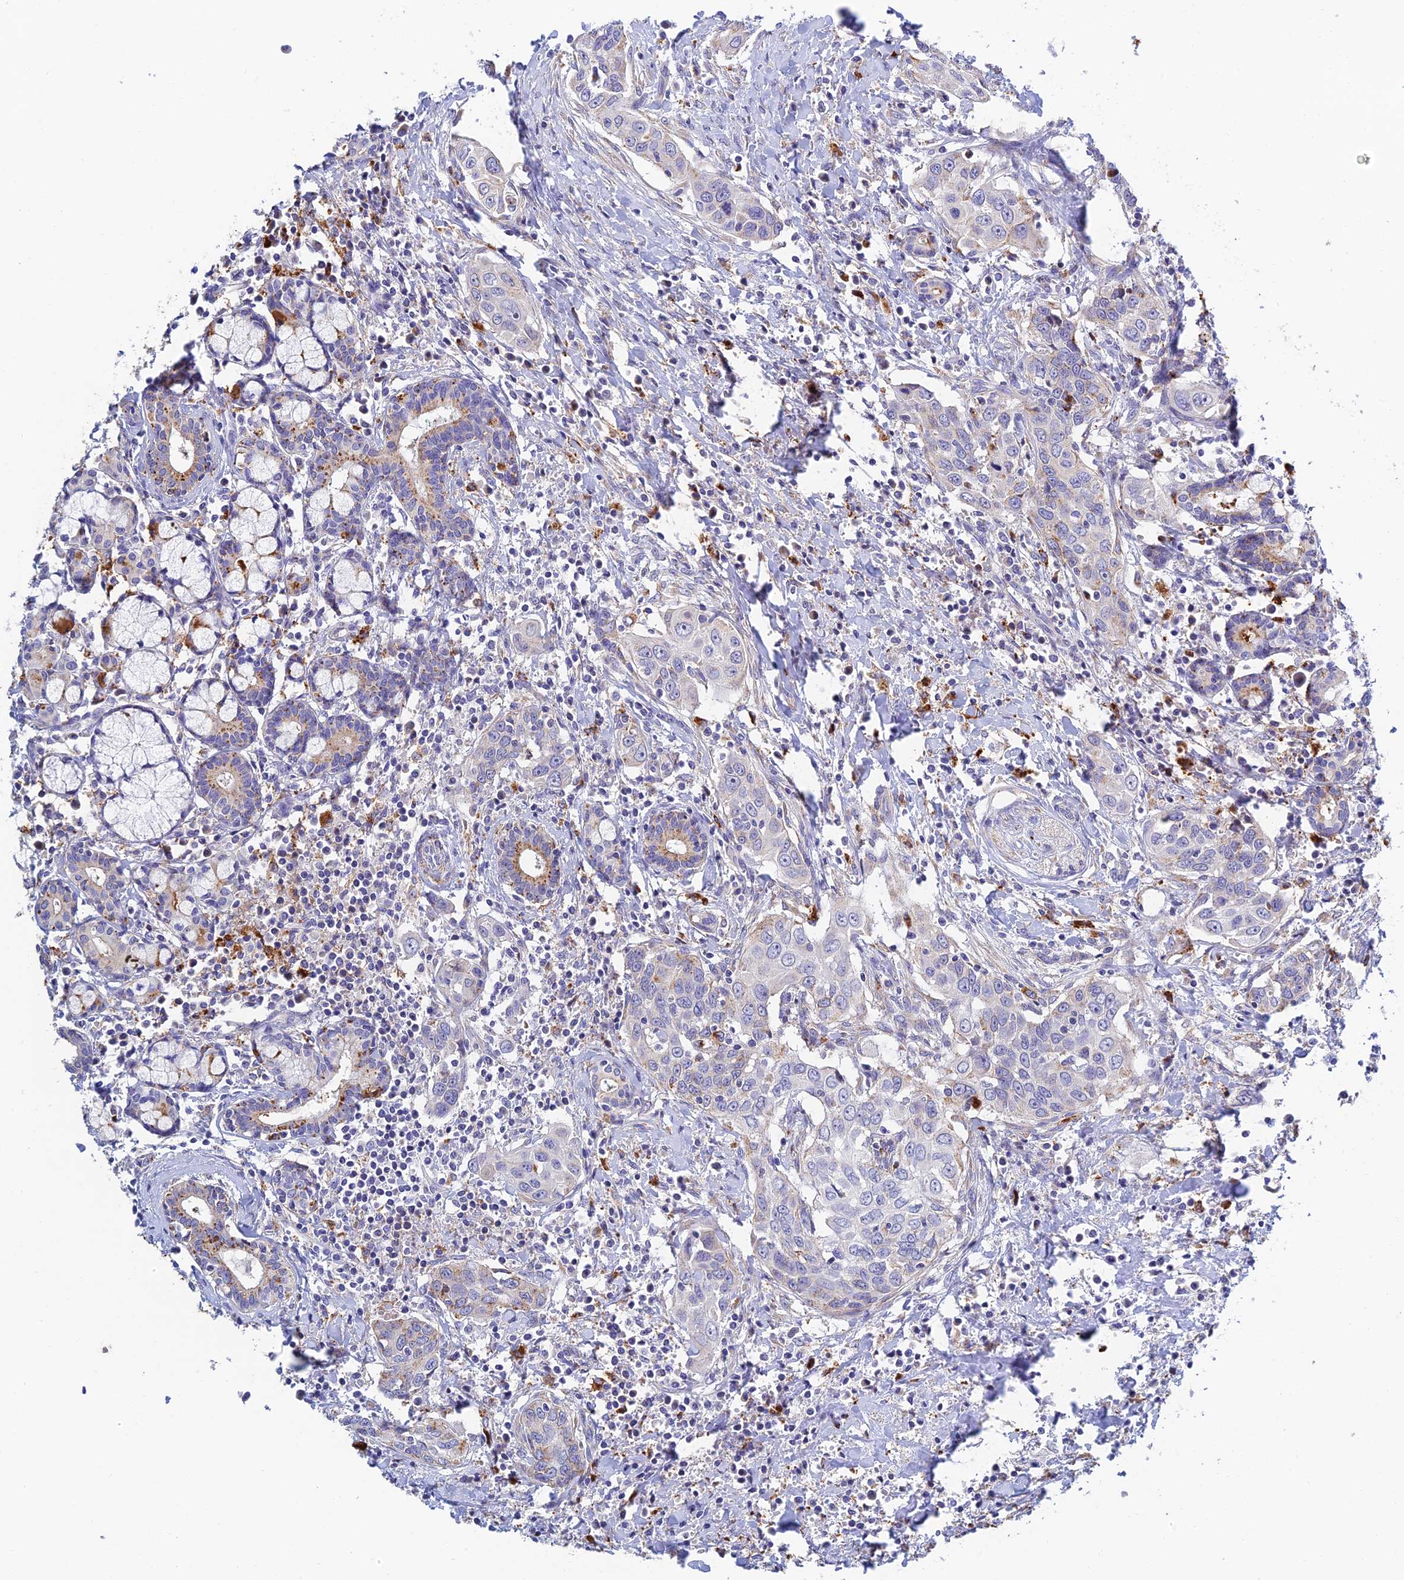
{"staining": {"intensity": "weak", "quantity": "<25%", "location": "cytoplasmic/membranous"}, "tissue": "head and neck cancer", "cell_type": "Tumor cells", "image_type": "cancer", "snomed": [{"axis": "morphology", "description": "Squamous cell carcinoma, NOS"}, {"axis": "topography", "description": "Oral tissue"}, {"axis": "topography", "description": "Head-Neck"}], "caption": "Human head and neck squamous cell carcinoma stained for a protein using immunohistochemistry exhibits no staining in tumor cells.", "gene": "RPGRIP1L", "patient": {"sex": "female", "age": 50}}